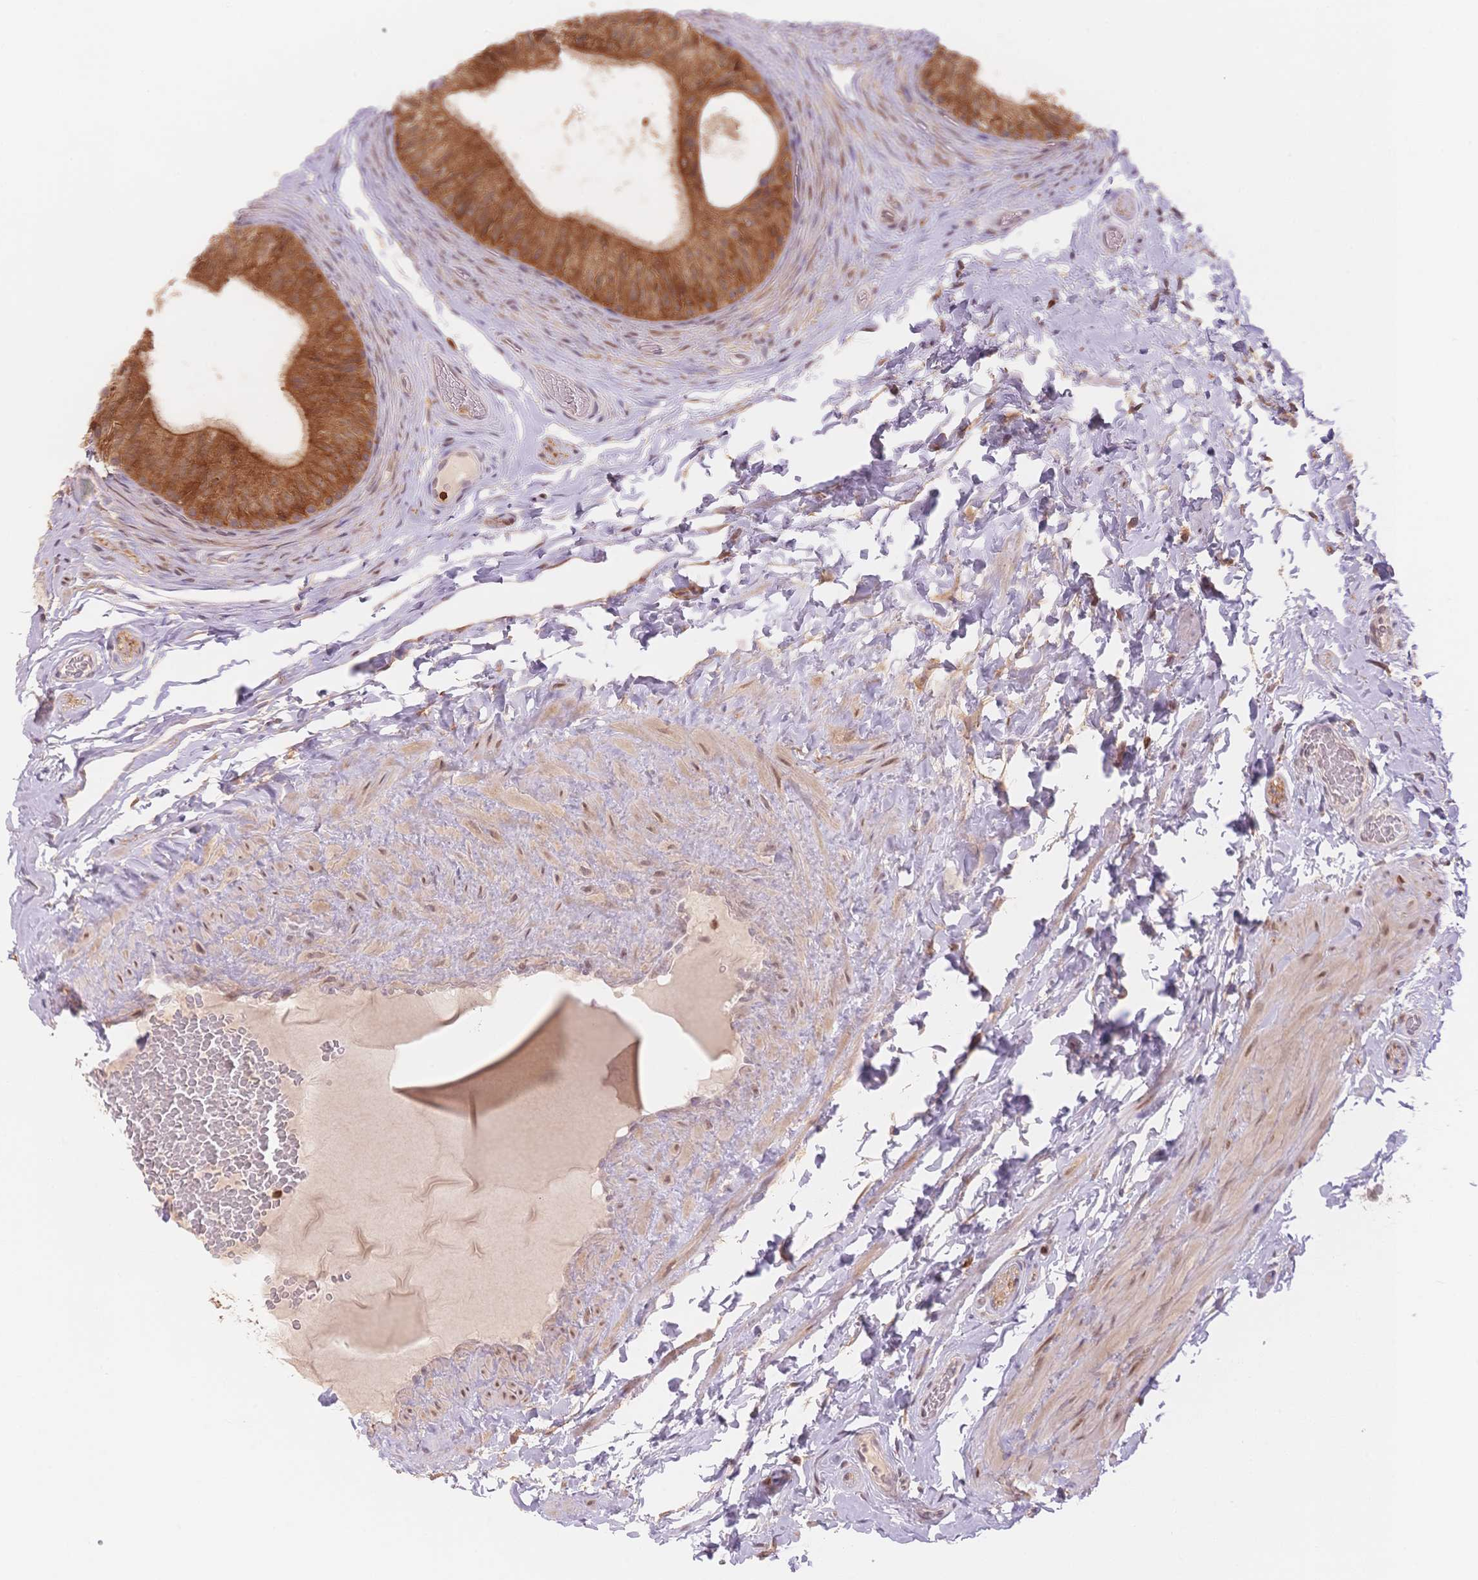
{"staining": {"intensity": "strong", "quantity": ">75%", "location": "cytoplasmic/membranous"}, "tissue": "epididymis", "cell_type": "Glandular cells", "image_type": "normal", "snomed": [{"axis": "morphology", "description": "Normal tissue, NOS"}, {"axis": "topography", "description": "Epididymis, spermatic cord, NOS"}, {"axis": "topography", "description": "Epididymis"}], "caption": "Protein staining by IHC demonstrates strong cytoplasmic/membranous expression in about >75% of glandular cells in normal epididymis. The staining was performed using DAB (3,3'-diaminobenzidine), with brown indicating positive protein expression. Nuclei are stained blue with hematoxylin.", "gene": "STK39", "patient": {"sex": "male", "age": 31}}